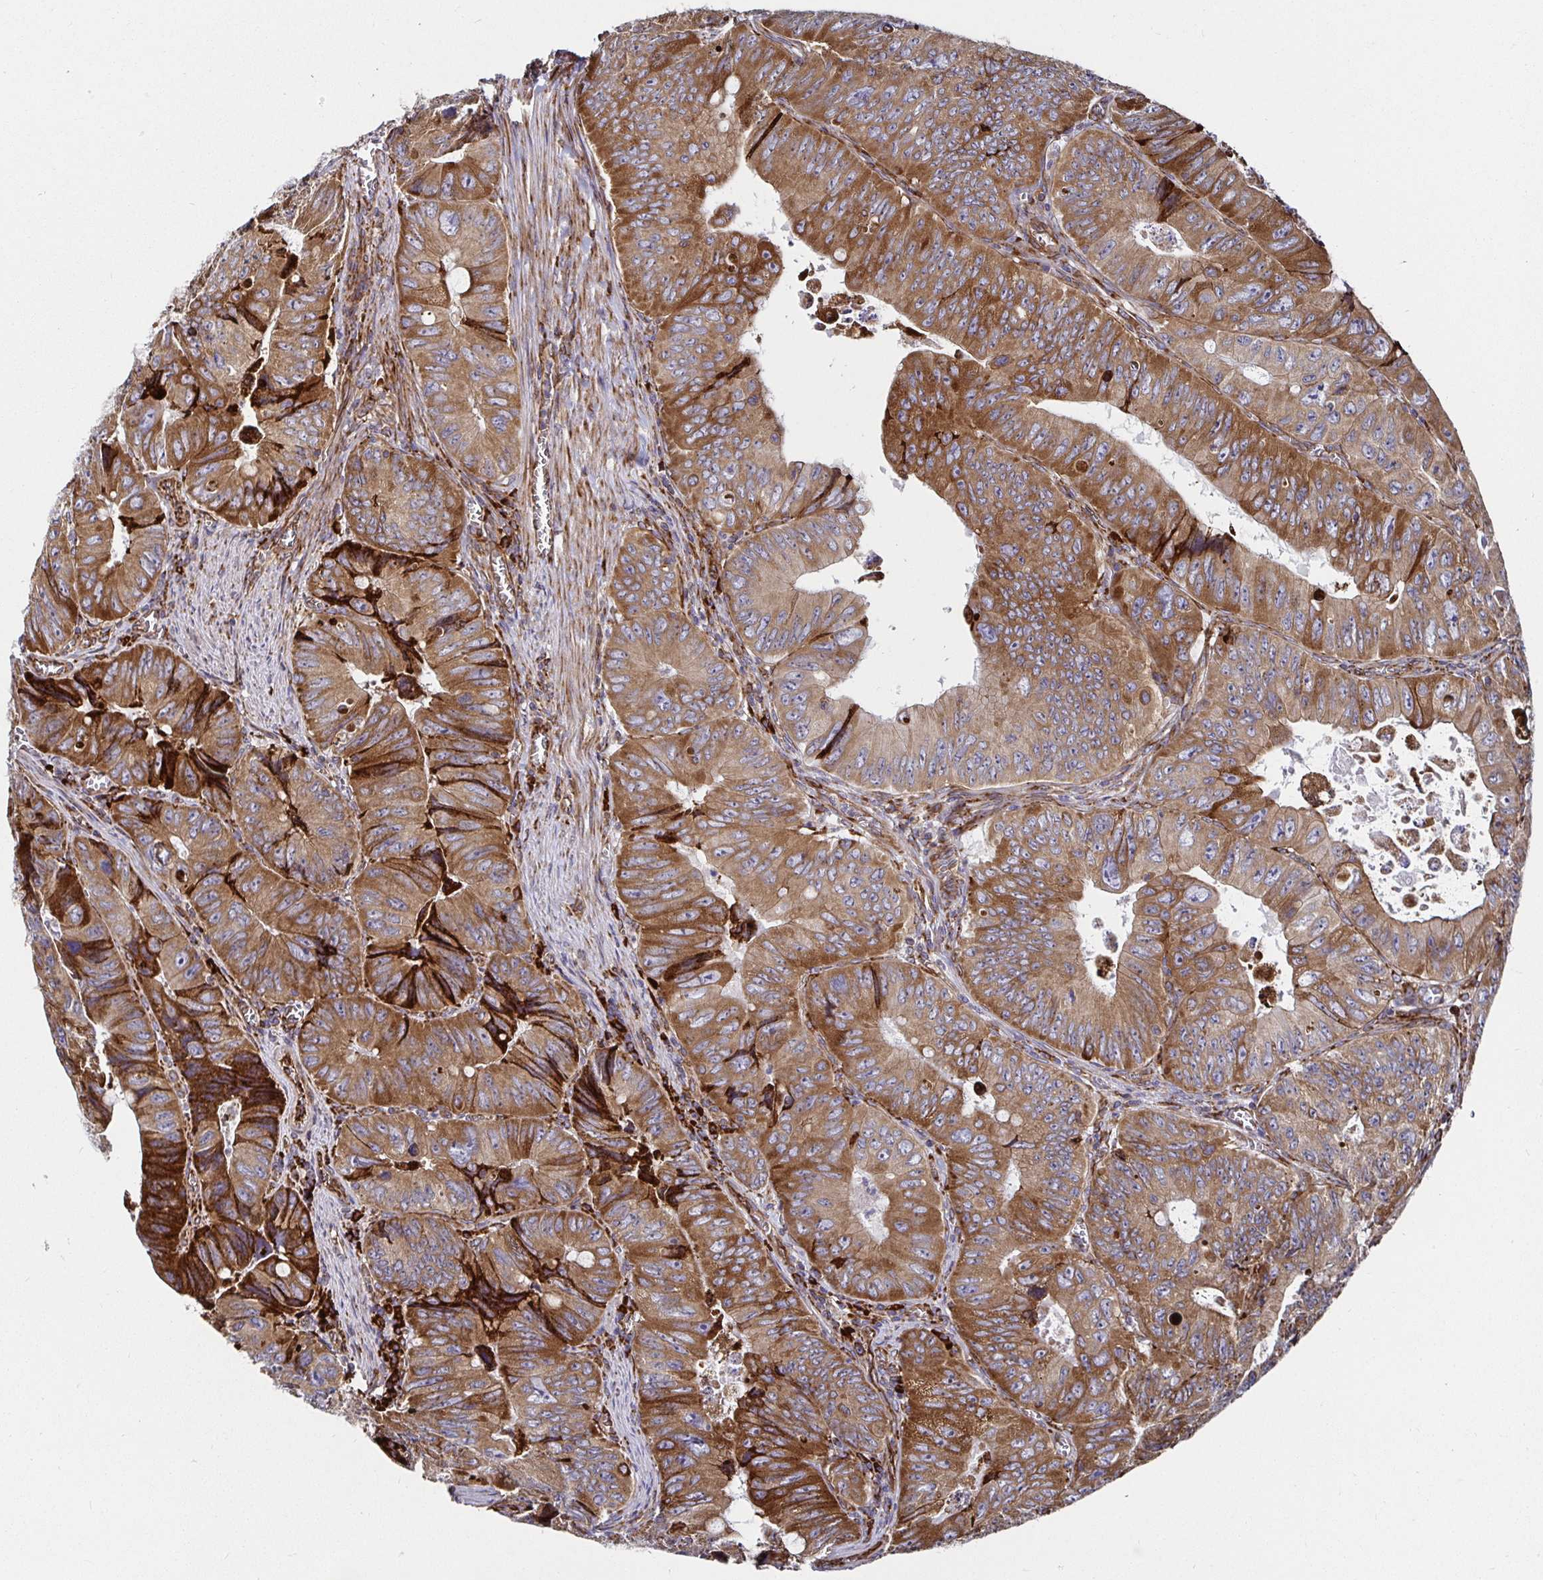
{"staining": {"intensity": "moderate", "quantity": ">75%", "location": "cytoplasmic/membranous"}, "tissue": "colorectal cancer", "cell_type": "Tumor cells", "image_type": "cancer", "snomed": [{"axis": "morphology", "description": "Adenocarcinoma, NOS"}, {"axis": "topography", "description": "Colon"}], "caption": "Immunohistochemistry micrograph of human colorectal cancer (adenocarcinoma) stained for a protein (brown), which exhibits medium levels of moderate cytoplasmic/membranous expression in approximately >75% of tumor cells.", "gene": "SMYD3", "patient": {"sex": "female", "age": 84}}